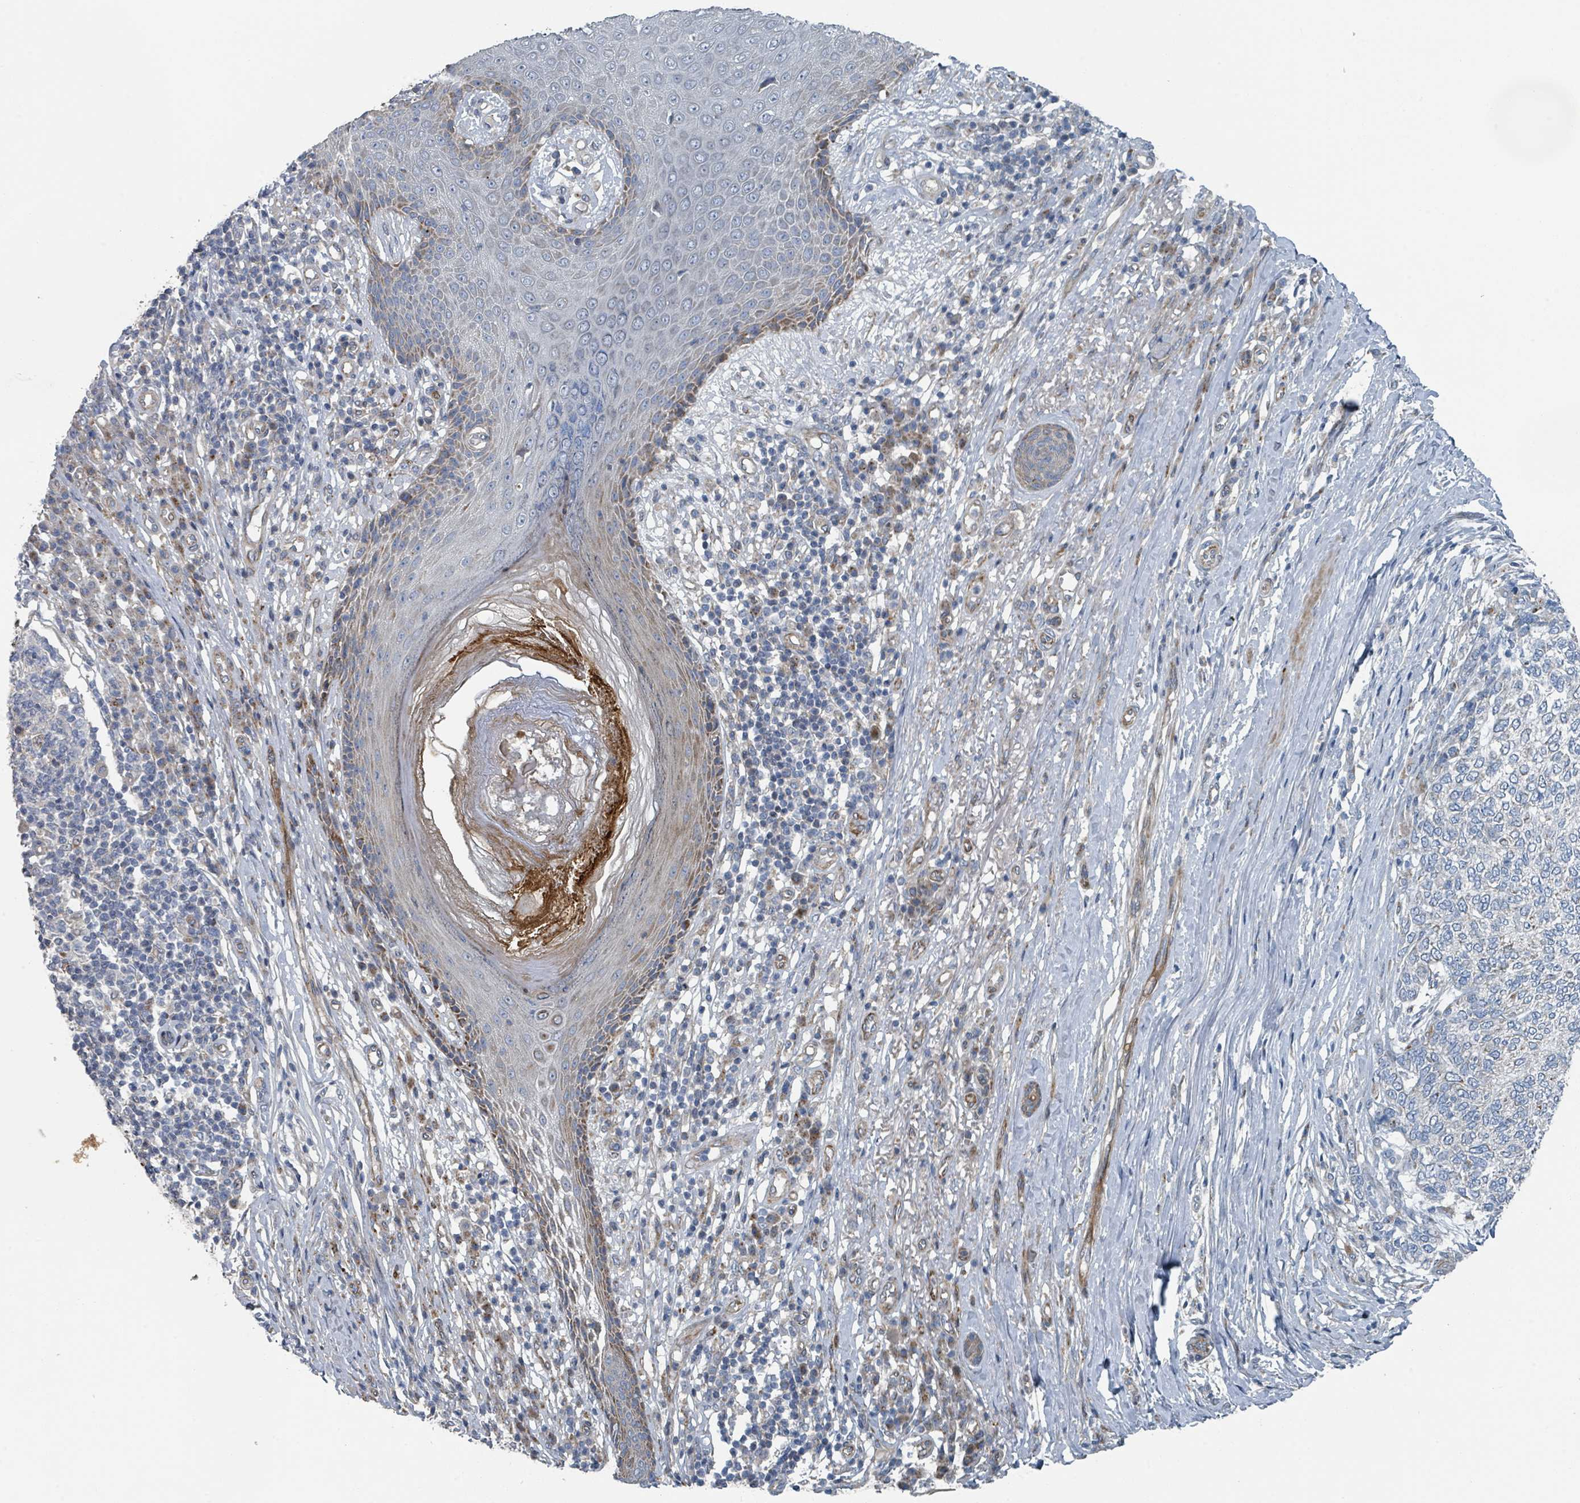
{"staining": {"intensity": "negative", "quantity": "none", "location": "none"}, "tissue": "skin cancer", "cell_type": "Tumor cells", "image_type": "cancer", "snomed": [{"axis": "morphology", "description": "Basal cell carcinoma"}, {"axis": "topography", "description": "Skin"}], "caption": "DAB (3,3'-diaminobenzidine) immunohistochemical staining of basal cell carcinoma (skin) reveals no significant expression in tumor cells.", "gene": "DIPK2A", "patient": {"sex": "female", "age": 65}}